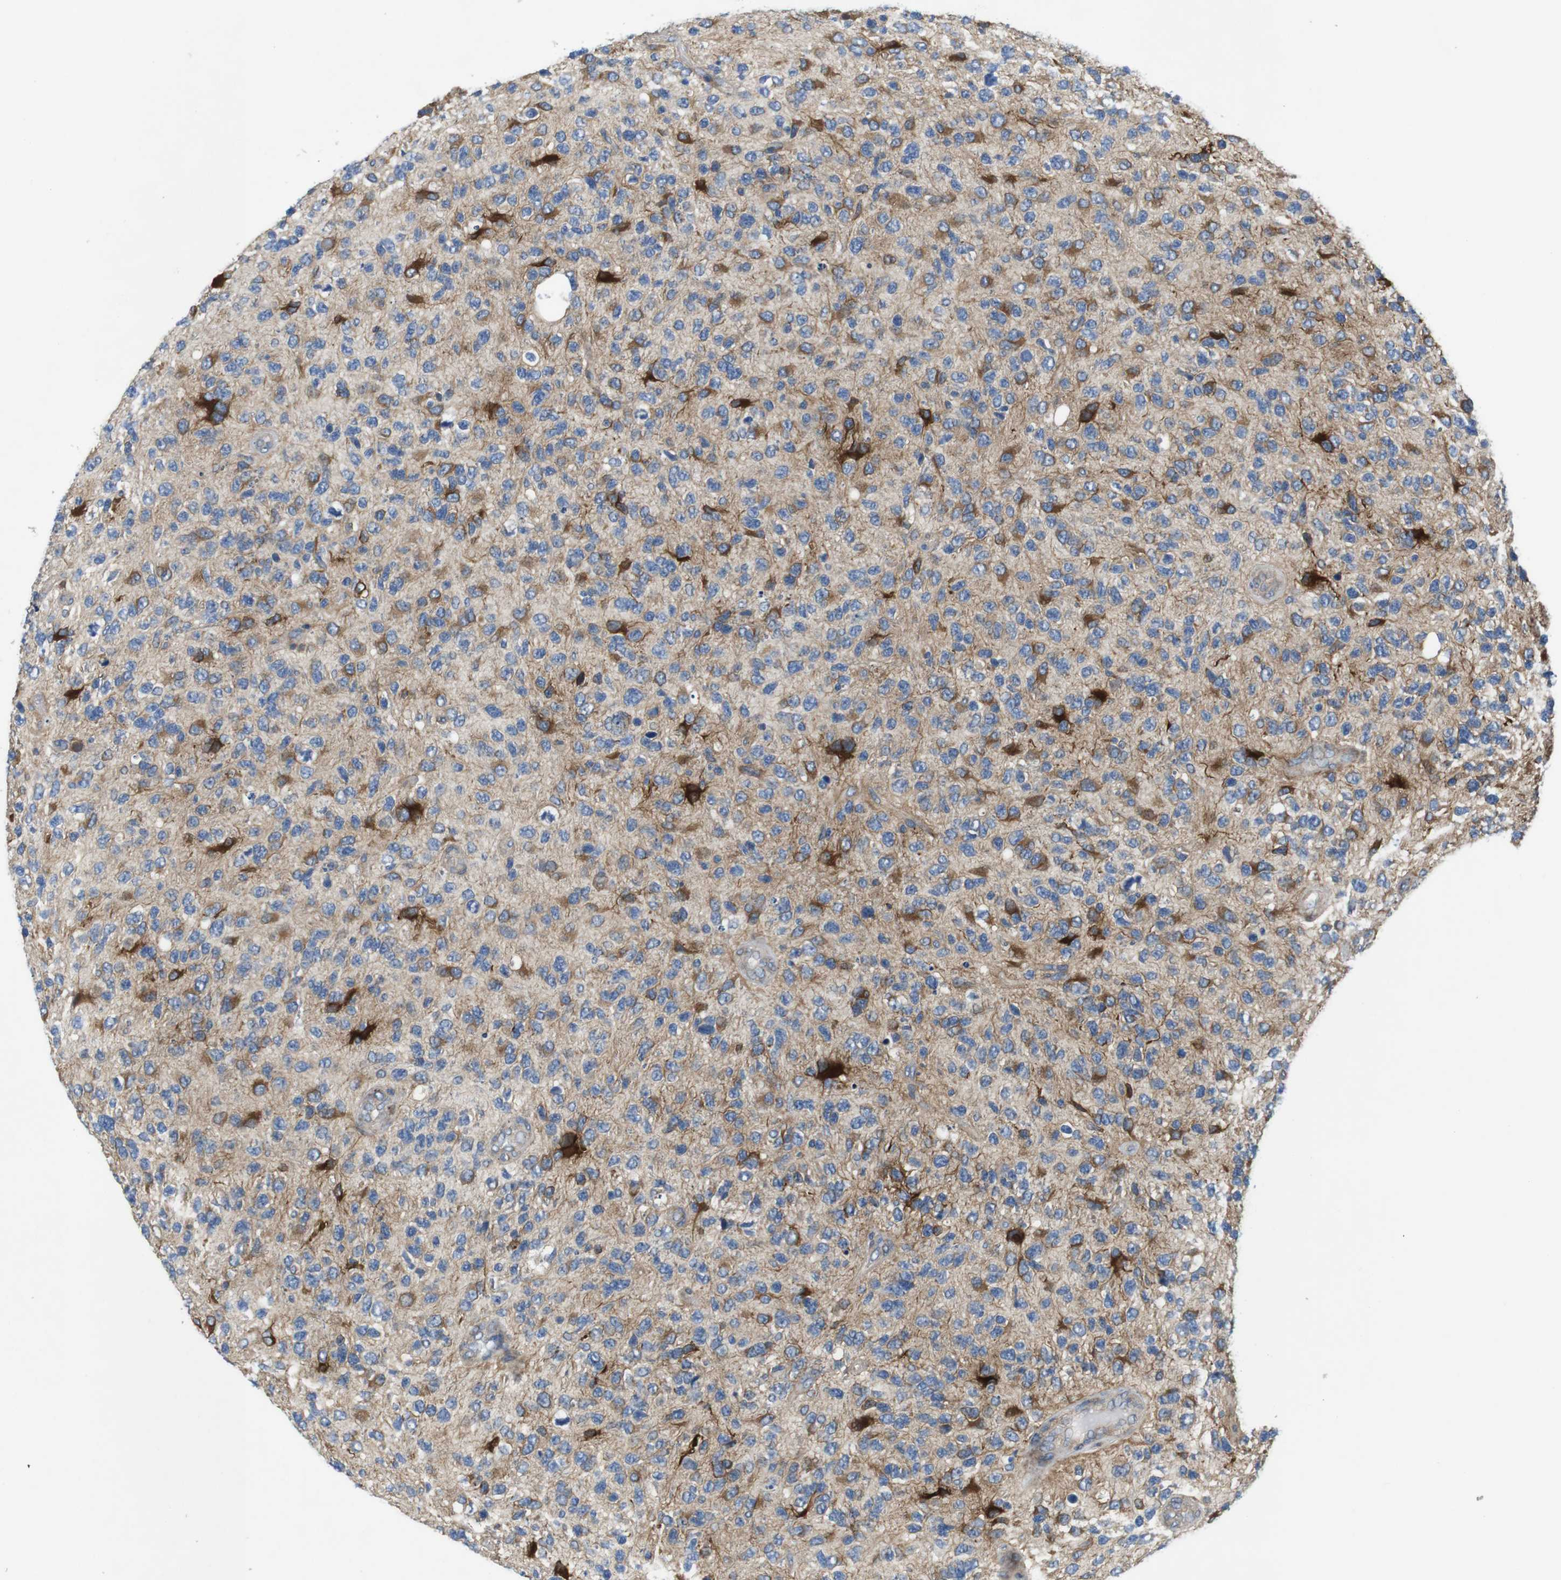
{"staining": {"intensity": "strong", "quantity": "<25%", "location": "cytoplasmic/membranous"}, "tissue": "glioma", "cell_type": "Tumor cells", "image_type": "cancer", "snomed": [{"axis": "morphology", "description": "Glioma, malignant, High grade"}, {"axis": "topography", "description": "Brain"}], "caption": "Malignant high-grade glioma was stained to show a protein in brown. There is medium levels of strong cytoplasmic/membranous staining in about <25% of tumor cells. (DAB IHC, brown staining for protein, blue staining for nuclei).", "gene": "DCLK1", "patient": {"sex": "female", "age": 58}}